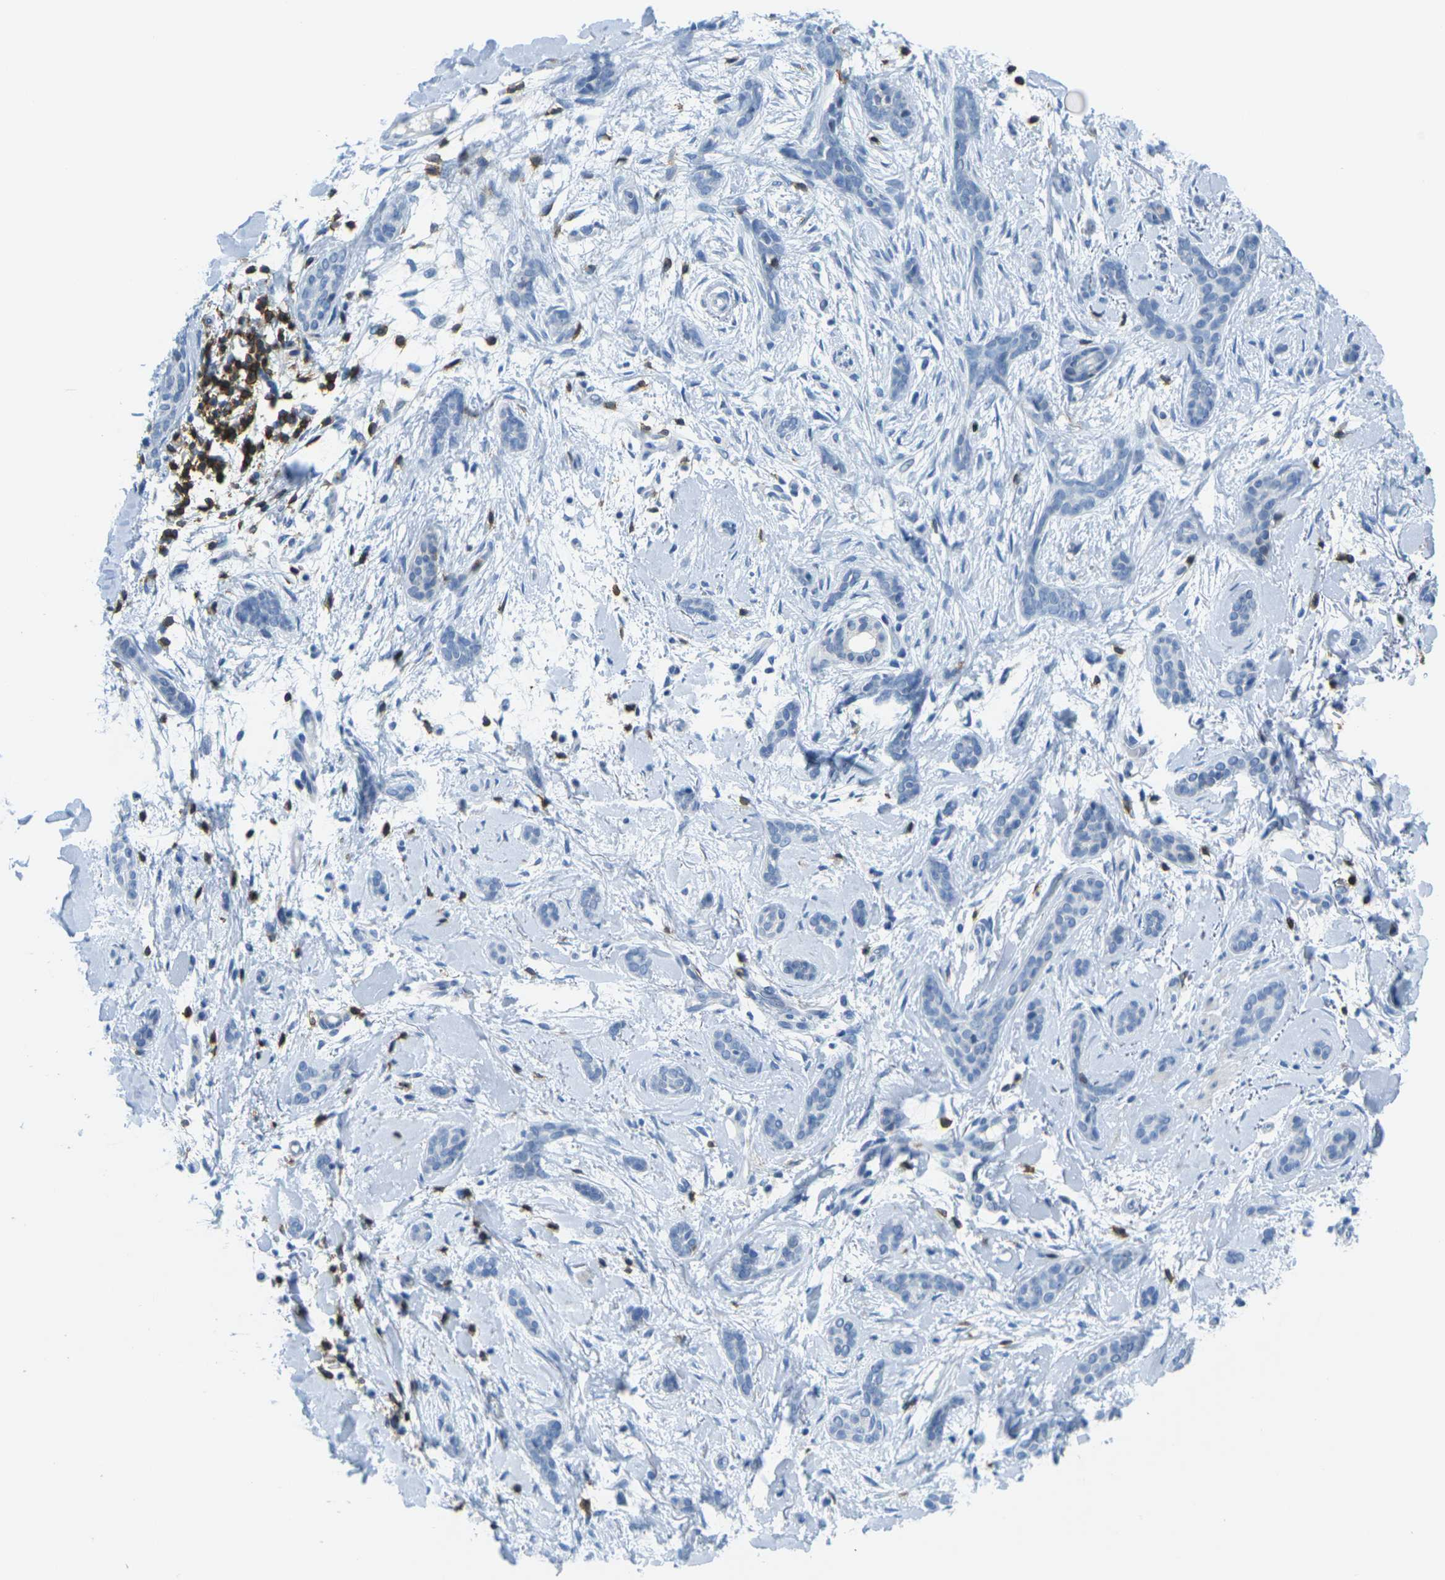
{"staining": {"intensity": "negative", "quantity": "none", "location": "none"}, "tissue": "skin cancer", "cell_type": "Tumor cells", "image_type": "cancer", "snomed": [{"axis": "morphology", "description": "Basal cell carcinoma"}, {"axis": "topography", "description": "Skin"}], "caption": "Immunohistochemistry (IHC) histopathology image of human skin cancer (basal cell carcinoma) stained for a protein (brown), which demonstrates no expression in tumor cells.", "gene": "CD3D", "patient": {"sex": "female", "age": 58}}